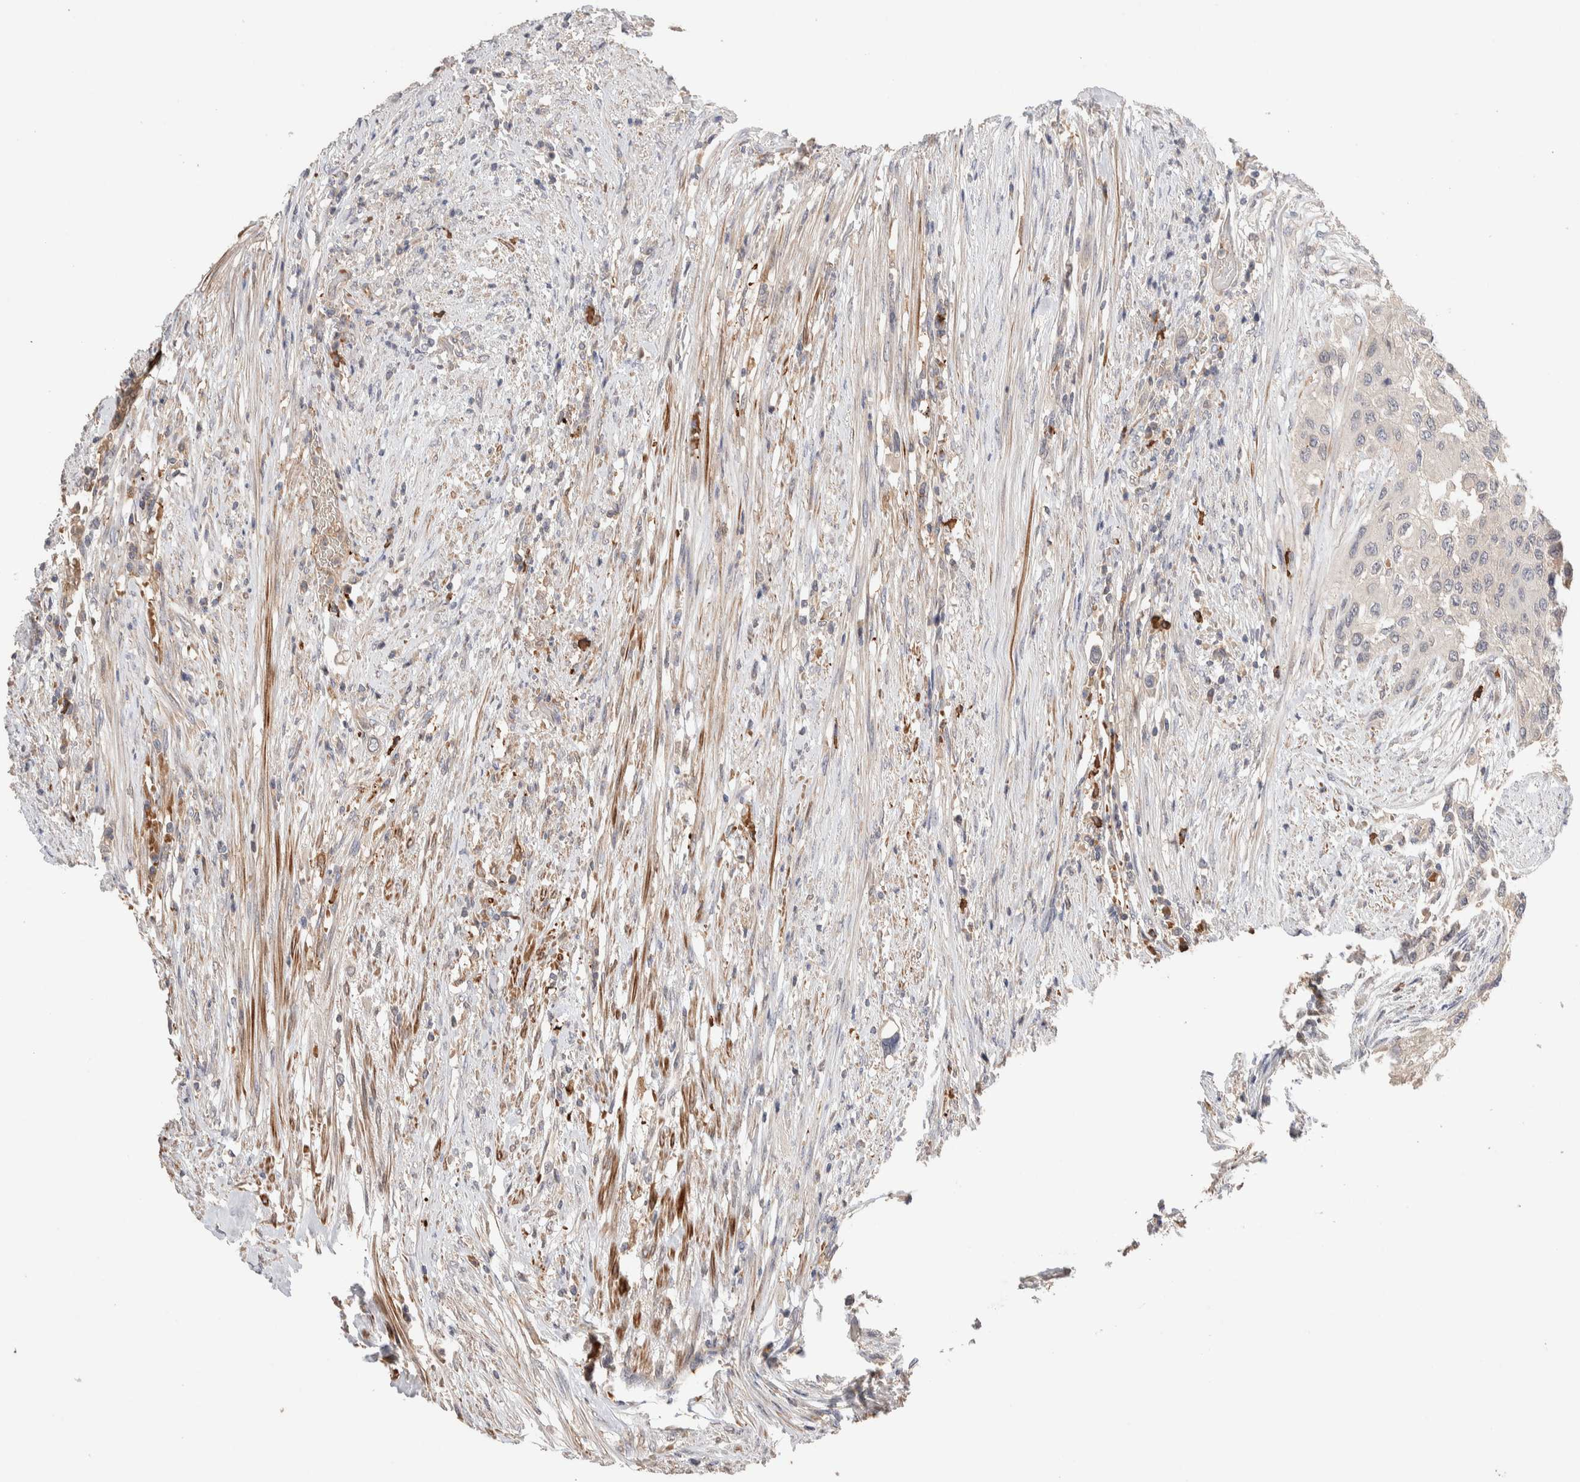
{"staining": {"intensity": "negative", "quantity": "none", "location": "none"}, "tissue": "urothelial cancer", "cell_type": "Tumor cells", "image_type": "cancer", "snomed": [{"axis": "morphology", "description": "Urothelial carcinoma, High grade"}, {"axis": "topography", "description": "Urinary bladder"}], "caption": "Immunohistochemistry of human urothelial carcinoma (high-grade) shows no expression in tumor cells.", "gene": "WDR91", "patient": {"sex": "female", "age": 56}}